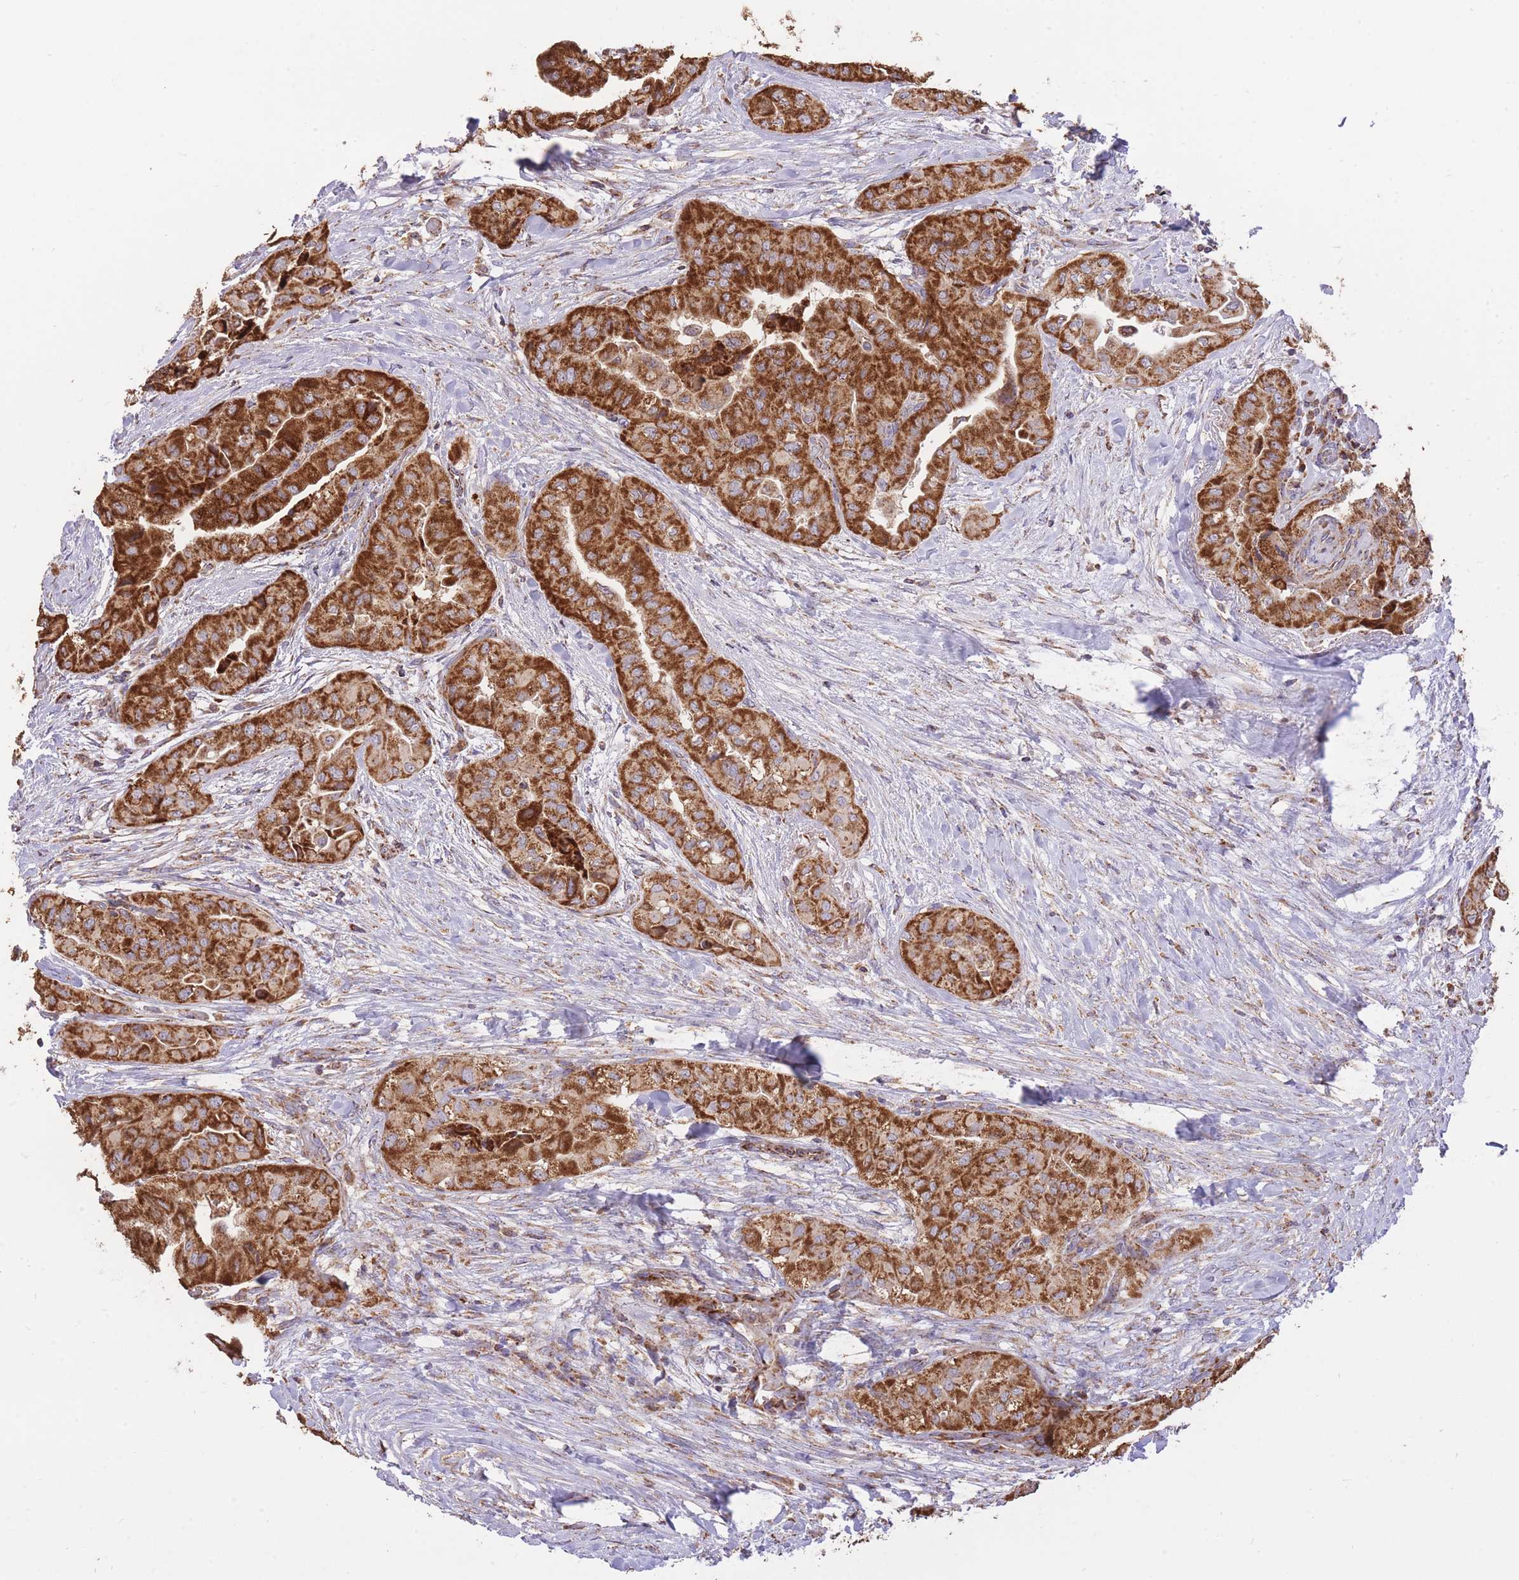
{"staining": {"intensity": "strong", "quantity": ">75%", "location": "cytoplasmic/membranous"}, "tissue": "head and neck cancer", "cell_type": "Tumor cells", "image_type": "cancer", "snomed": [{"axis": "morphology", "description": "Adenocarcinoma, NOS"}, {"axis": "topography", "description": "Head-Neck"}], "caption": "Head and neck cancer (adenocarcinoma) stained for a protein demonstrates strong cytoplasmic/membranous positivity in tumor cells. (brown staining indicates protein expression, while blue staining denotes nuclei).", "gene": "PREP", "patient": {"sex": "male", "age": 66}}